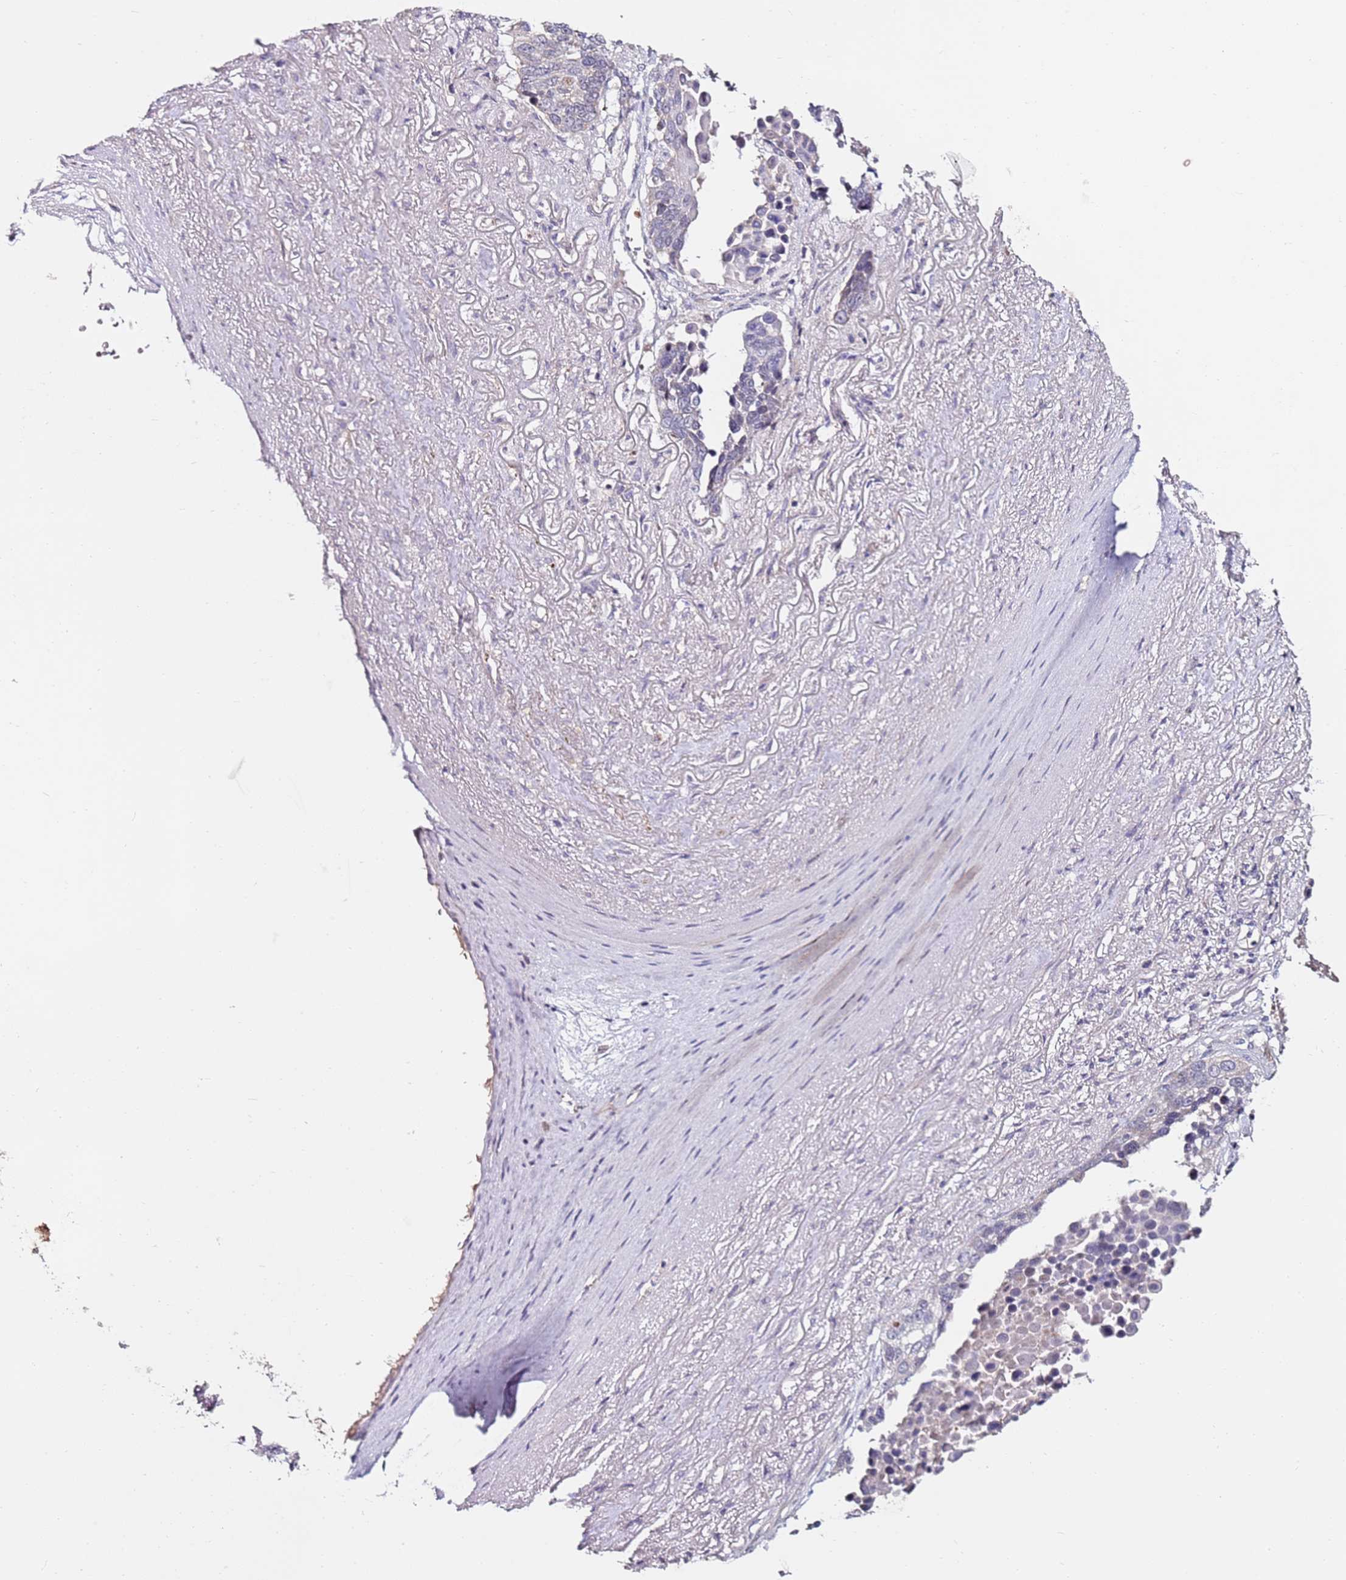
{"staining": {"intensity": "negative", "quantity": "none", "location": "none"}, "tissue": "lung cancer", "cell_type": "Tumor cells", "image_type": "cancer", "snomed": [{"axis": "morphology", "description": "Normal tissue, NOS"}, {"axis": "morphology", "description": "Squamous cell carcinoma, NOS"}, {"axis": "topography", "description": "Lymph node"}, {"axis": "topography", "description": "Lung"}], "caption": "The image displays no significant staining in tumor cells of lung cancer. (DAB (3,3'-diaminobenzidine) immunohistochemistry visualized using brightfield microscopy, high magnification).", "gene": "RARS2", "patient": {"sex": "male", "age": 66}}